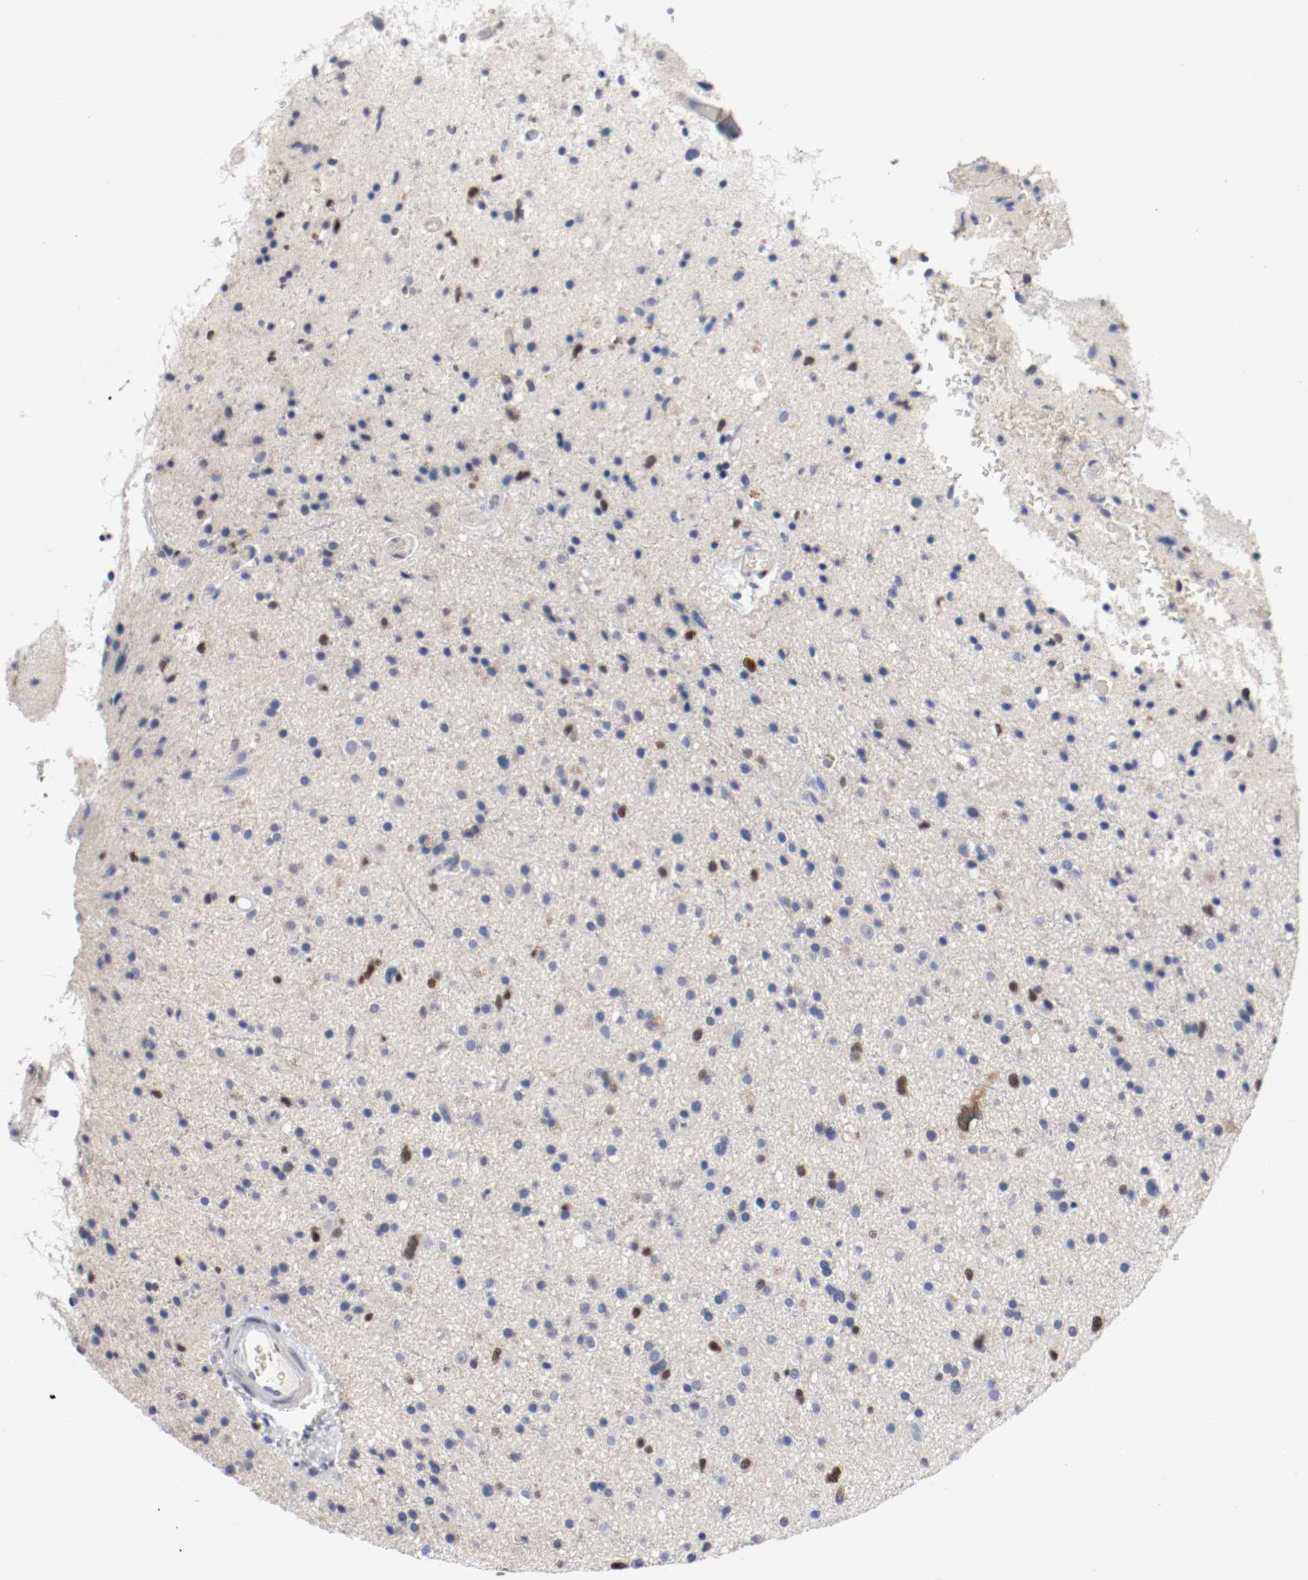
{"staining": {"intensity": "weak", "quantity": "<25%", "location": "nuclear"}, "tissue": "glioma", "cell_type": "Tumor cells", "image_type": "cancer", "snomed": [{"axis": "morphology", "description": "Glioma, malignant, High grade"}, {"axis": "topography", "description": "Brain"}], "caption": "Malignant high-grade glioma was stained to show a protein in brown. There is no significant positivity in tumor cells.", "gene": "MCM6", "patient": {"sex": "male", "age": 33}}